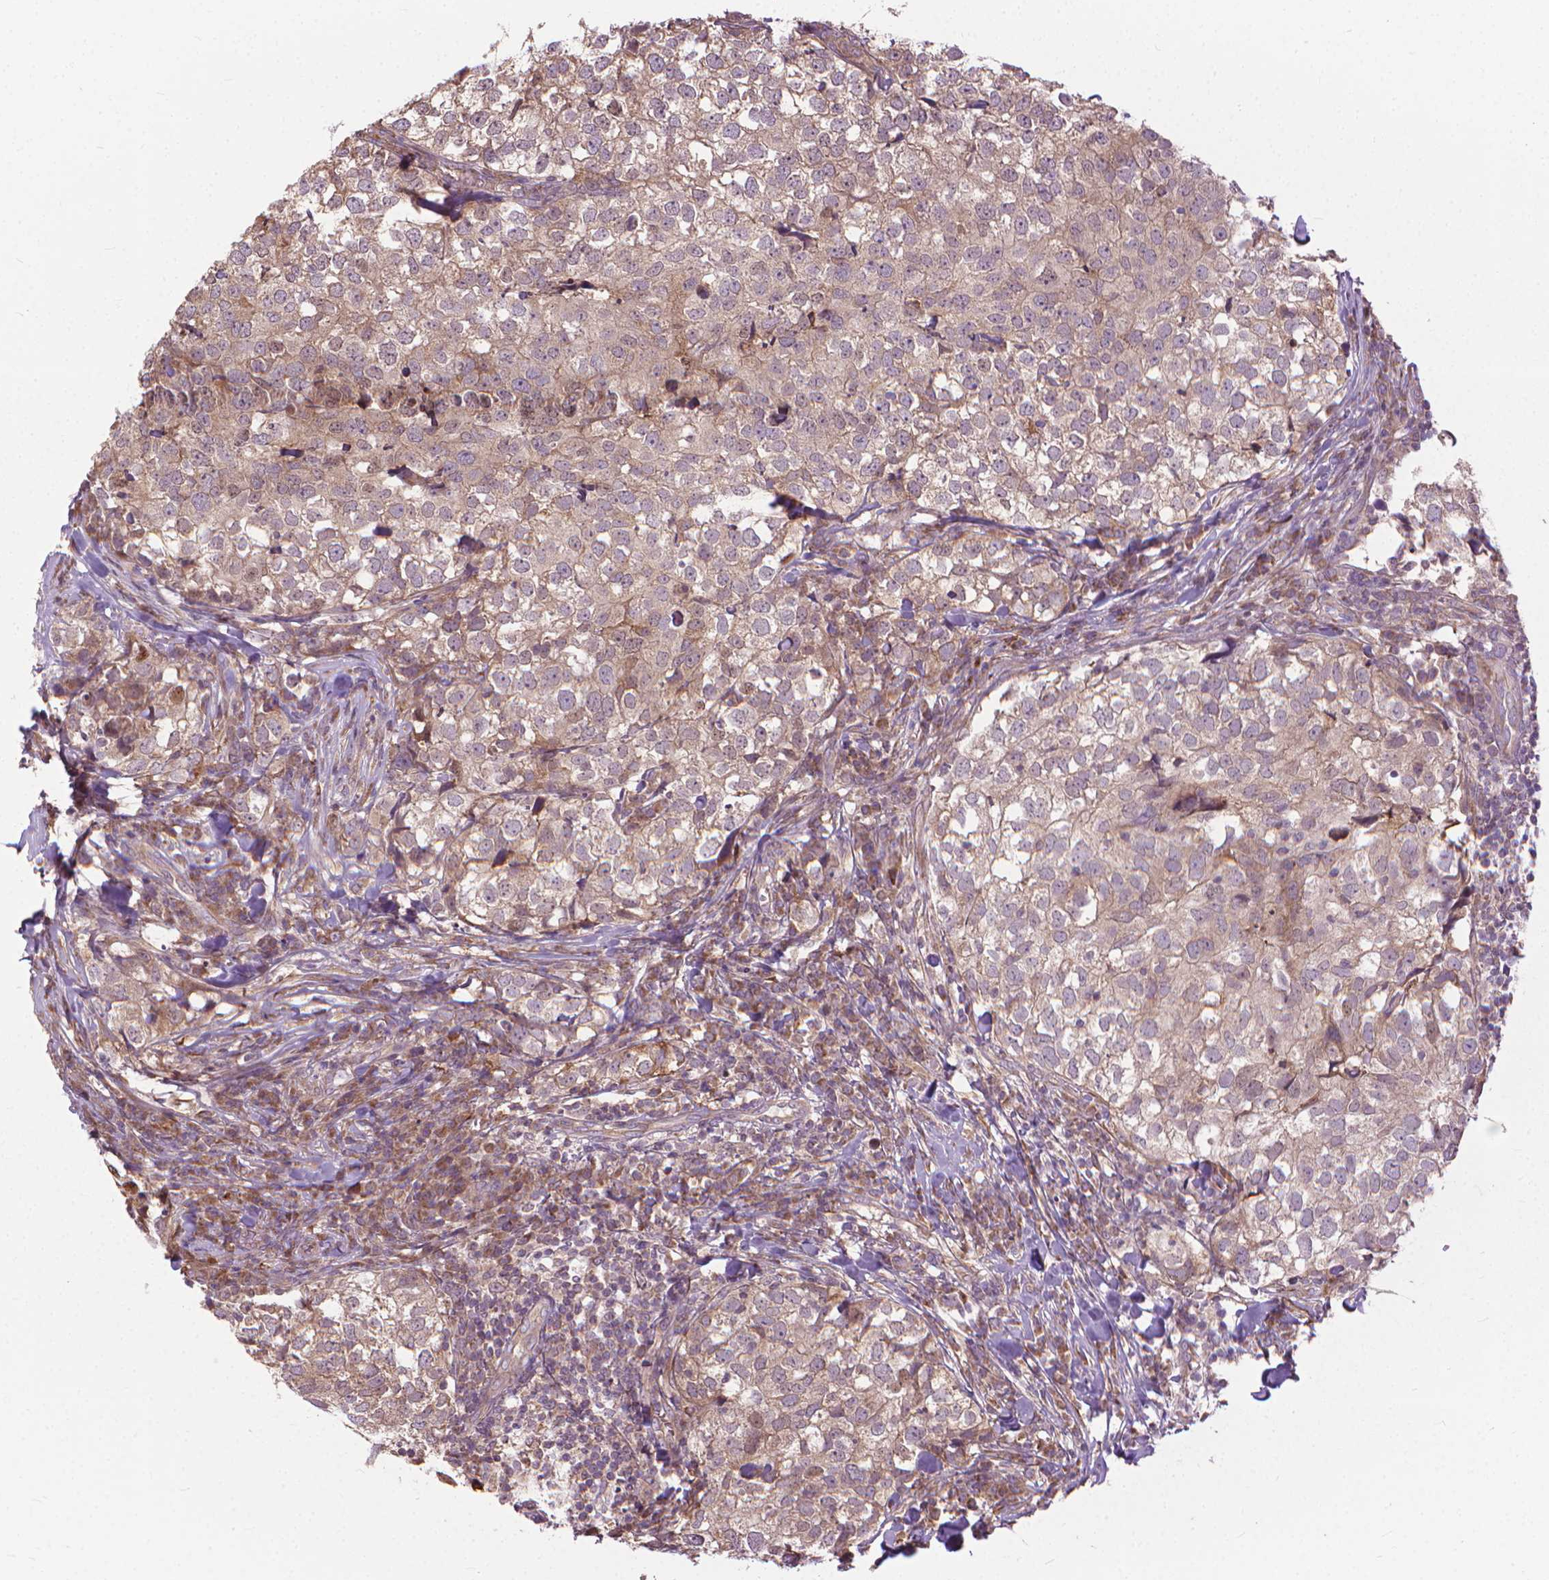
{"staining": {"intensity": "weak", "quantity": "25%-75%", "location": "cytoplasmic/membranous"}, "tissue": "breast cancer", "cell_type": "Tumor cells", "image_type": "cancer", "snomed": [{"axis": "morphology", "description": "Duct carcinoma"}, {"axis": "topography", "description": "Breast"}], "caption": "IHC of breast intraductal carcinoma exhibits low levels of weak cytoplasmic/membranous positivity in about 25%-75% of tumor cells. (DAB (3,3'-diaminobenzidine) IHC with brightfield microscopy, high magnification).", "gene": "NUDT1", "patient": {"sex": "female", "age": 30}}